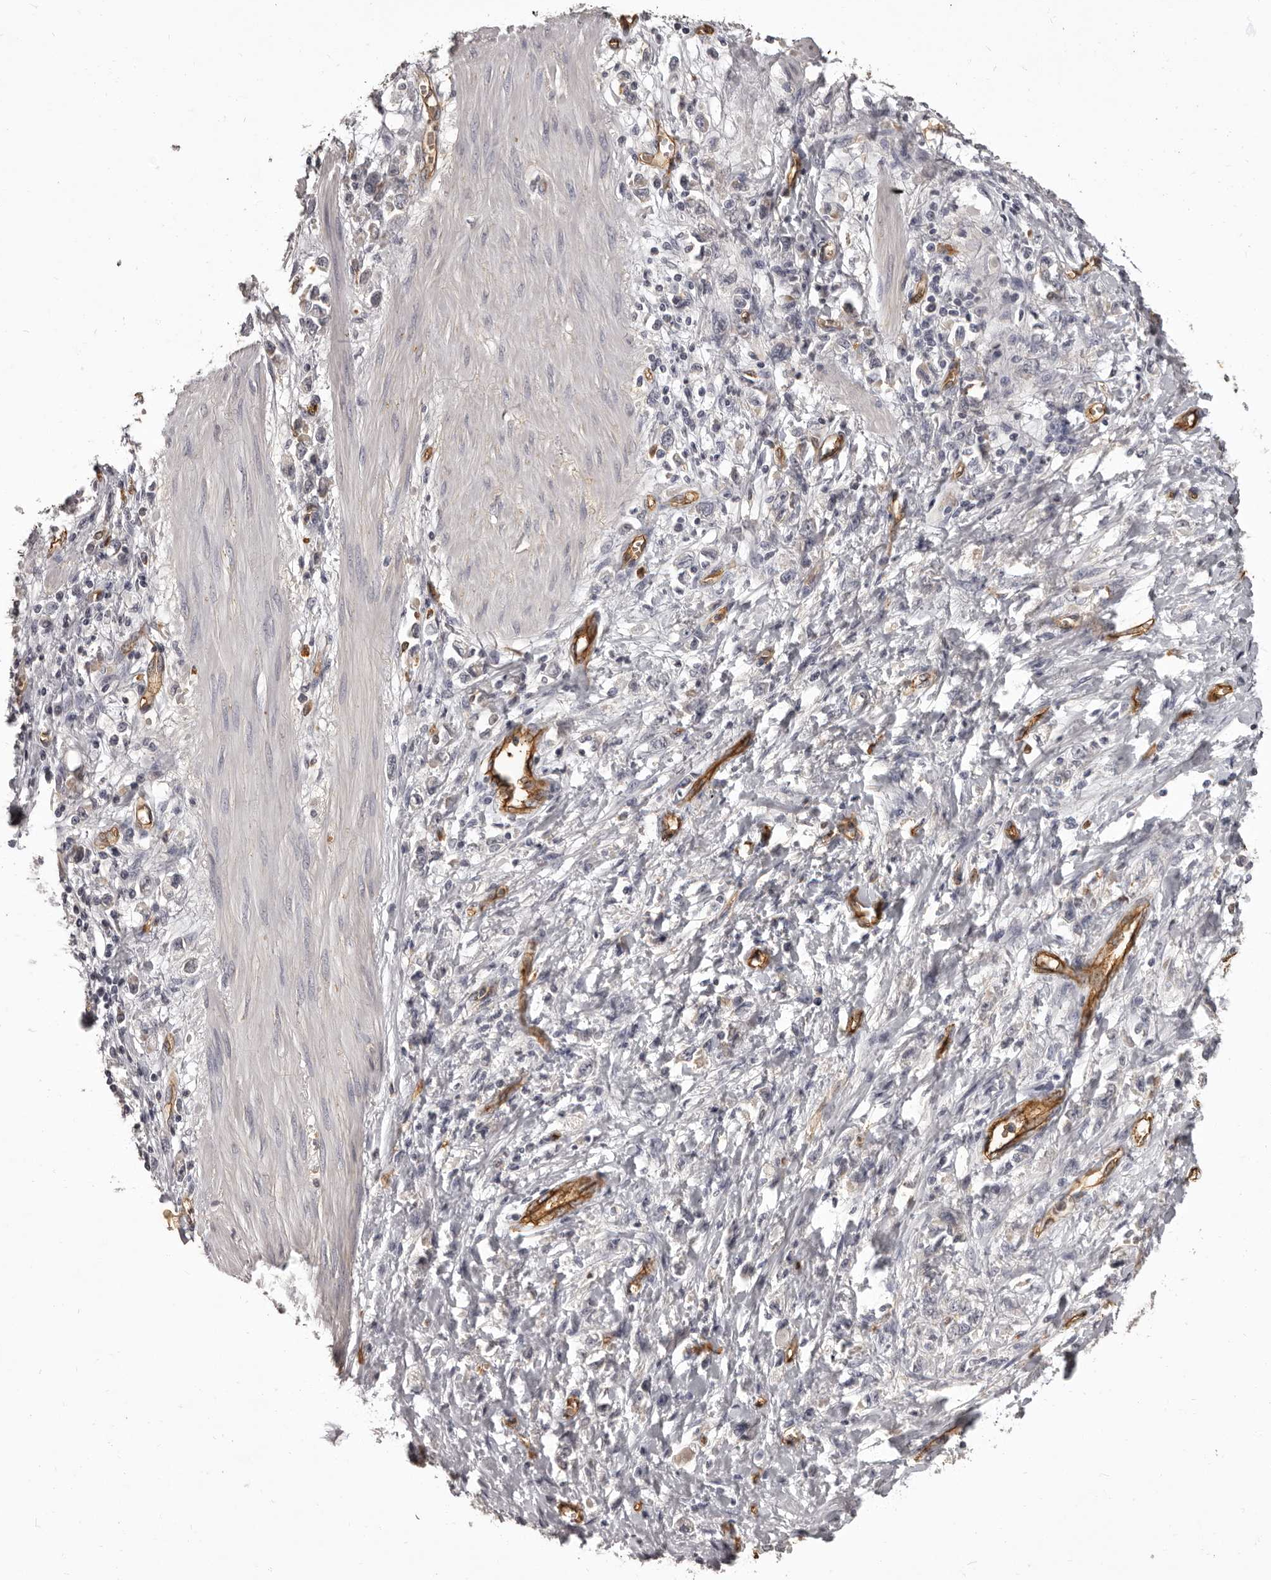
{"staining": {"intensity": "negative", "quantity": "none", "location": "none"}, "tissue": "stomach cancer", "cell_type": "Tumor cells", "image_type": "cancer", "snomed": [{"axis": "morphology", "description": "Adenocarcinoma, NOS"}, {"axis": "topography", "description": "Stomach"}], "caption": "Immunohistochemistry (IHC) photomicrograph of neoplastic tissue: human stomach cancer stained with DAB (3,3'-diaminobenzidine) displays no significant protein positivity in tumor cells.", "gene": "GPR78", "patient": {"sex": "female", "age": 76}}